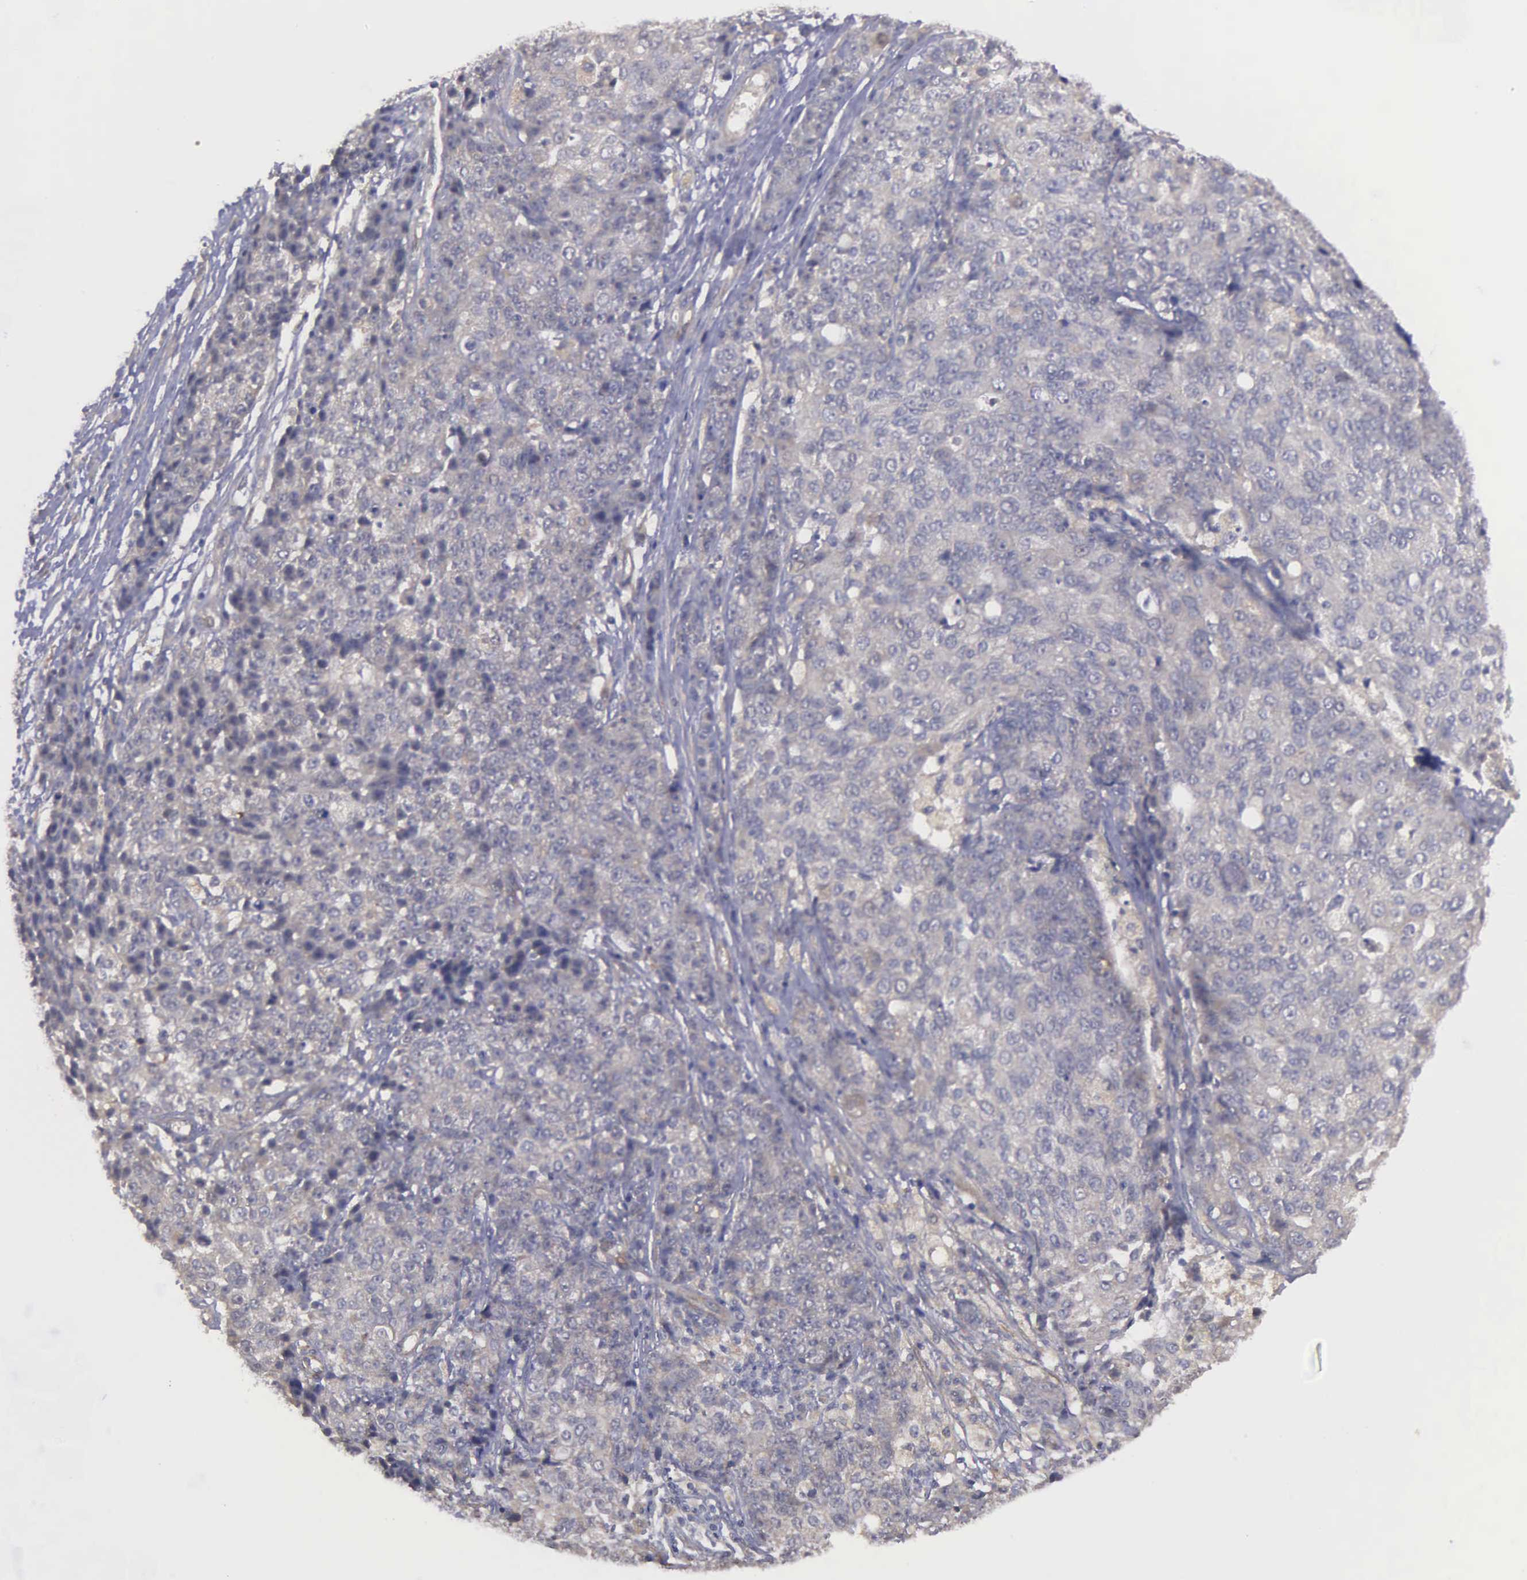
{"staining": {"intensity": "negative", "quantity": "none", "location": "none"}, "tissue": "ovarian cancer", "cell_type": "Tumor cells", "image_type": "cancer", "snomed": [{"axis": "morphology", "description": "Carcinoma, endometroid"}, {"axis": "topography", "description": "Ovary"}], "caption": "Micrograph shows no protein positivity in tumor cells of ovarian cancer tissue.", "gene": "RTL10", "patient": {"sex": "female", "age": 42}}